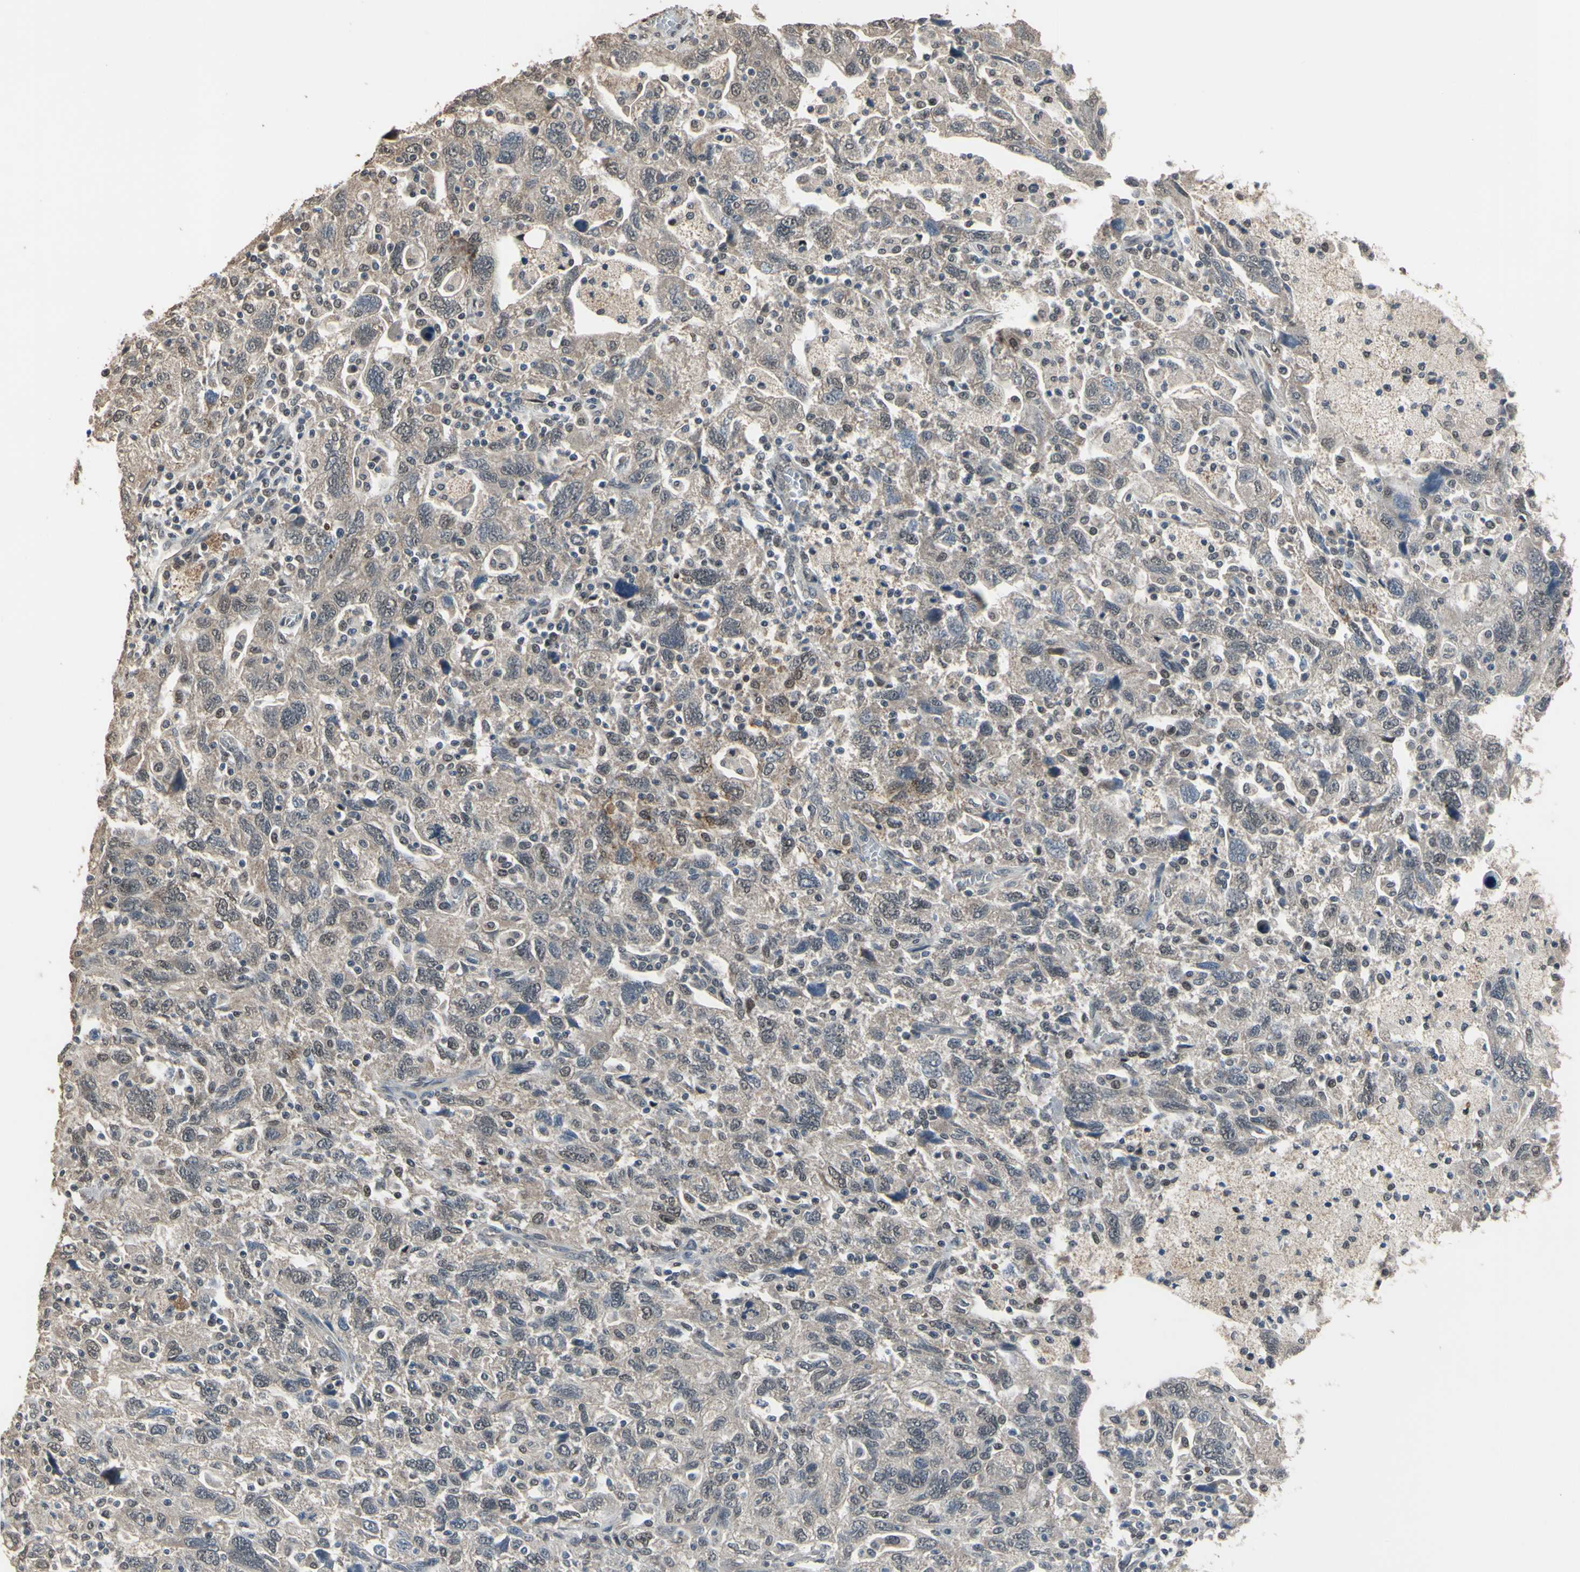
{"staining": {"intensity": "negative", "quantity": "none", "location": "none"}, "tissue": "ovarian cancer", "cell_type": "Tumor cells", "image_type": "cancer", "snomed": [{"axis": "morphology", "description": "Carcinoma, NOS"}, {"axis": "morphology", "description": "Cystadenocarcinoma, serous, NOS"}, {"axis": "topography", "description": "Ovary"}], "caption": "This is an immunohistochemistry image of human ovarian carcinoma. There is no positivity in tumor cells.", "gene": "ZNF174", "patient": {"sex": "female", "age": 69}}